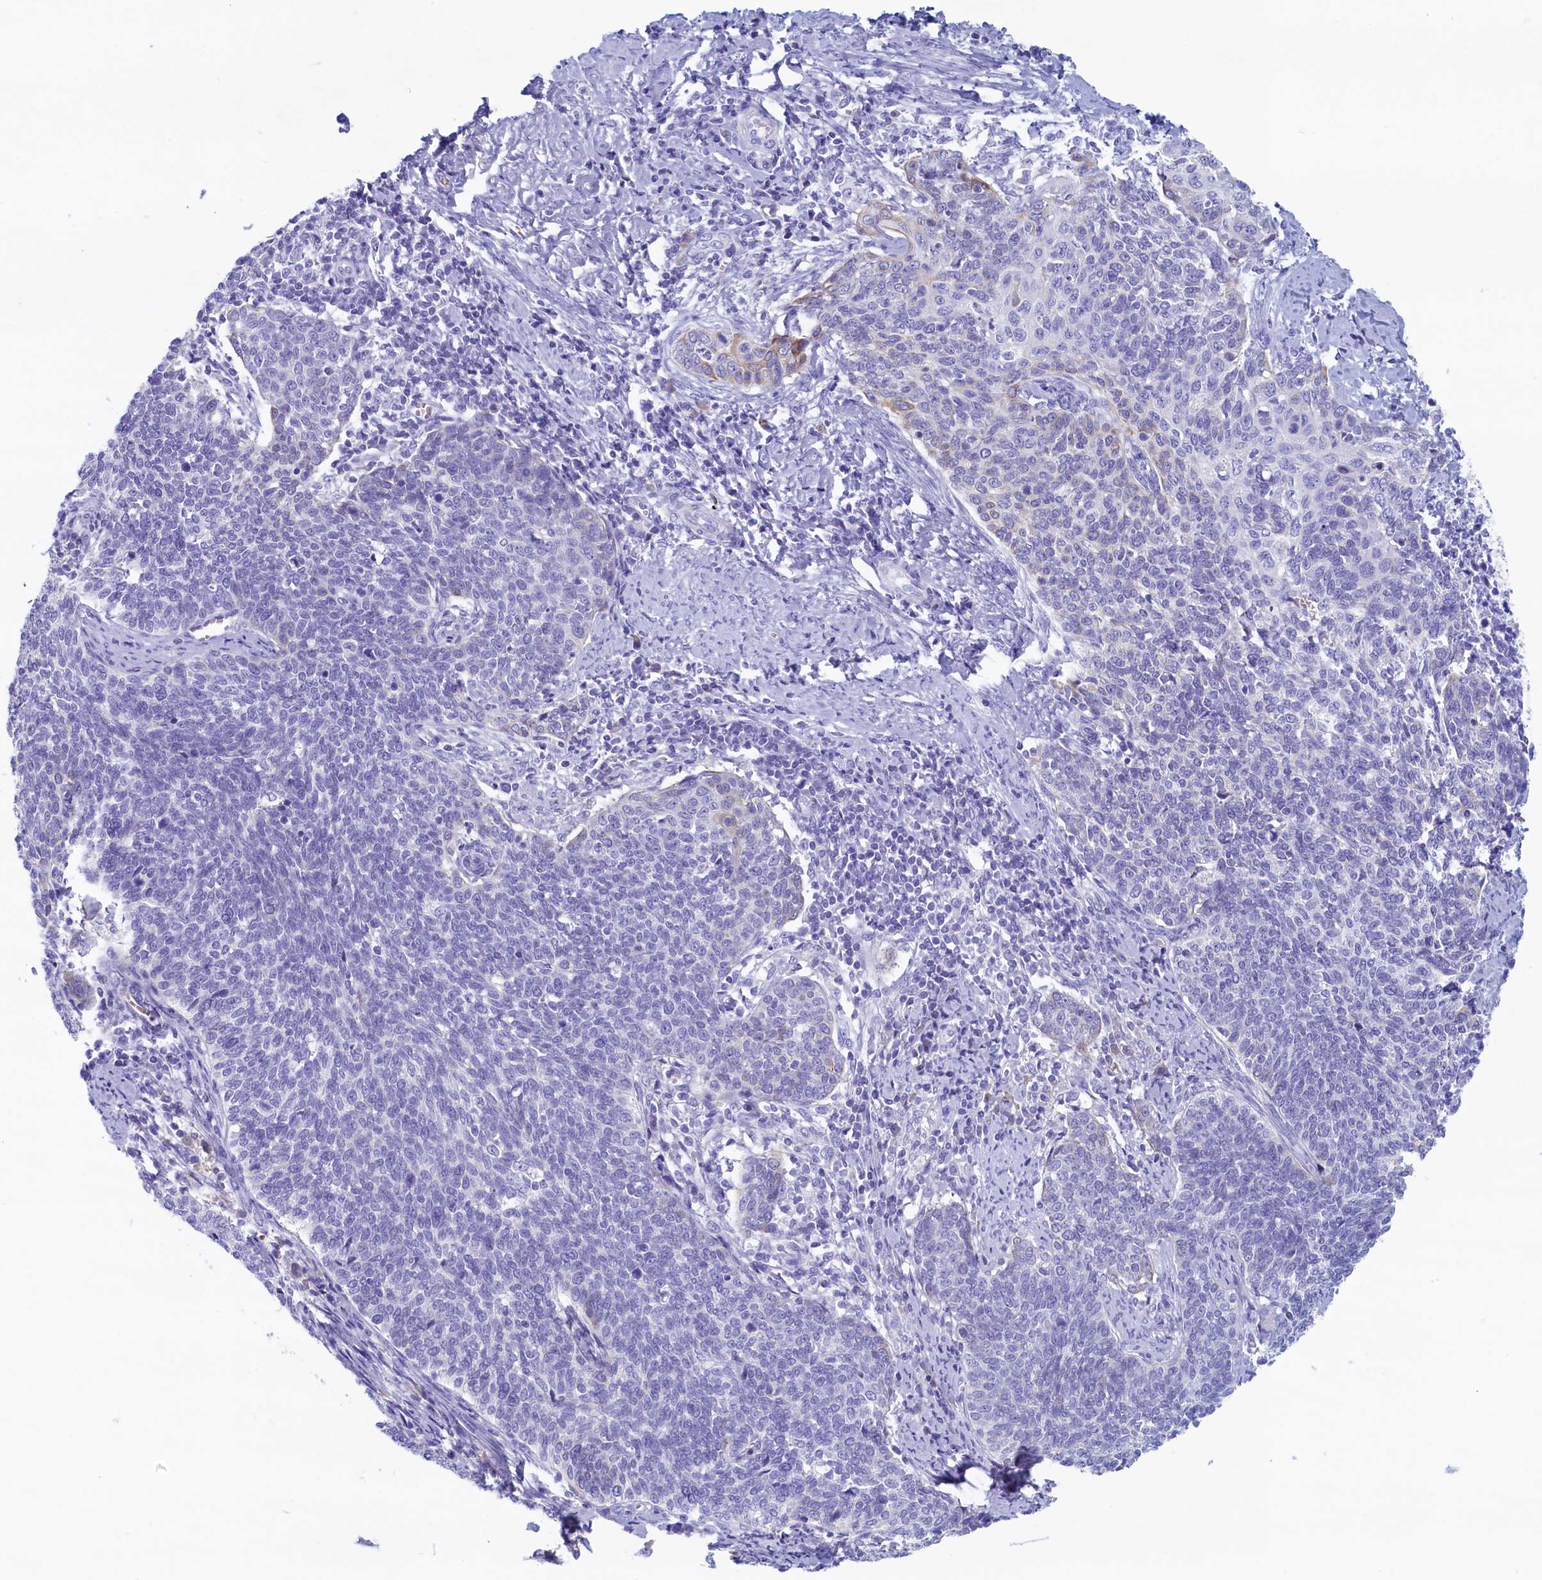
{"staining": {"intensity": "weak", "quantity": "<25%", "location": "cytoplasmic/membranous"}, "tissue": "cervical cancer", "cell_type": "Tumor cells", "image_type": "cancer", "snomed": [{"axis": "morphology", "description": "Squamous cell carcinoma, NOS"}, {"axis": "topography", "description": "Cervix"}], "caption": "Squamous cell carcinoma (cervical) was stained to show a protein in brown. There is no significant positivity in tumor cells.", "gene": "GUCA1C", "patient": {"sex": "female", "age": 39}}